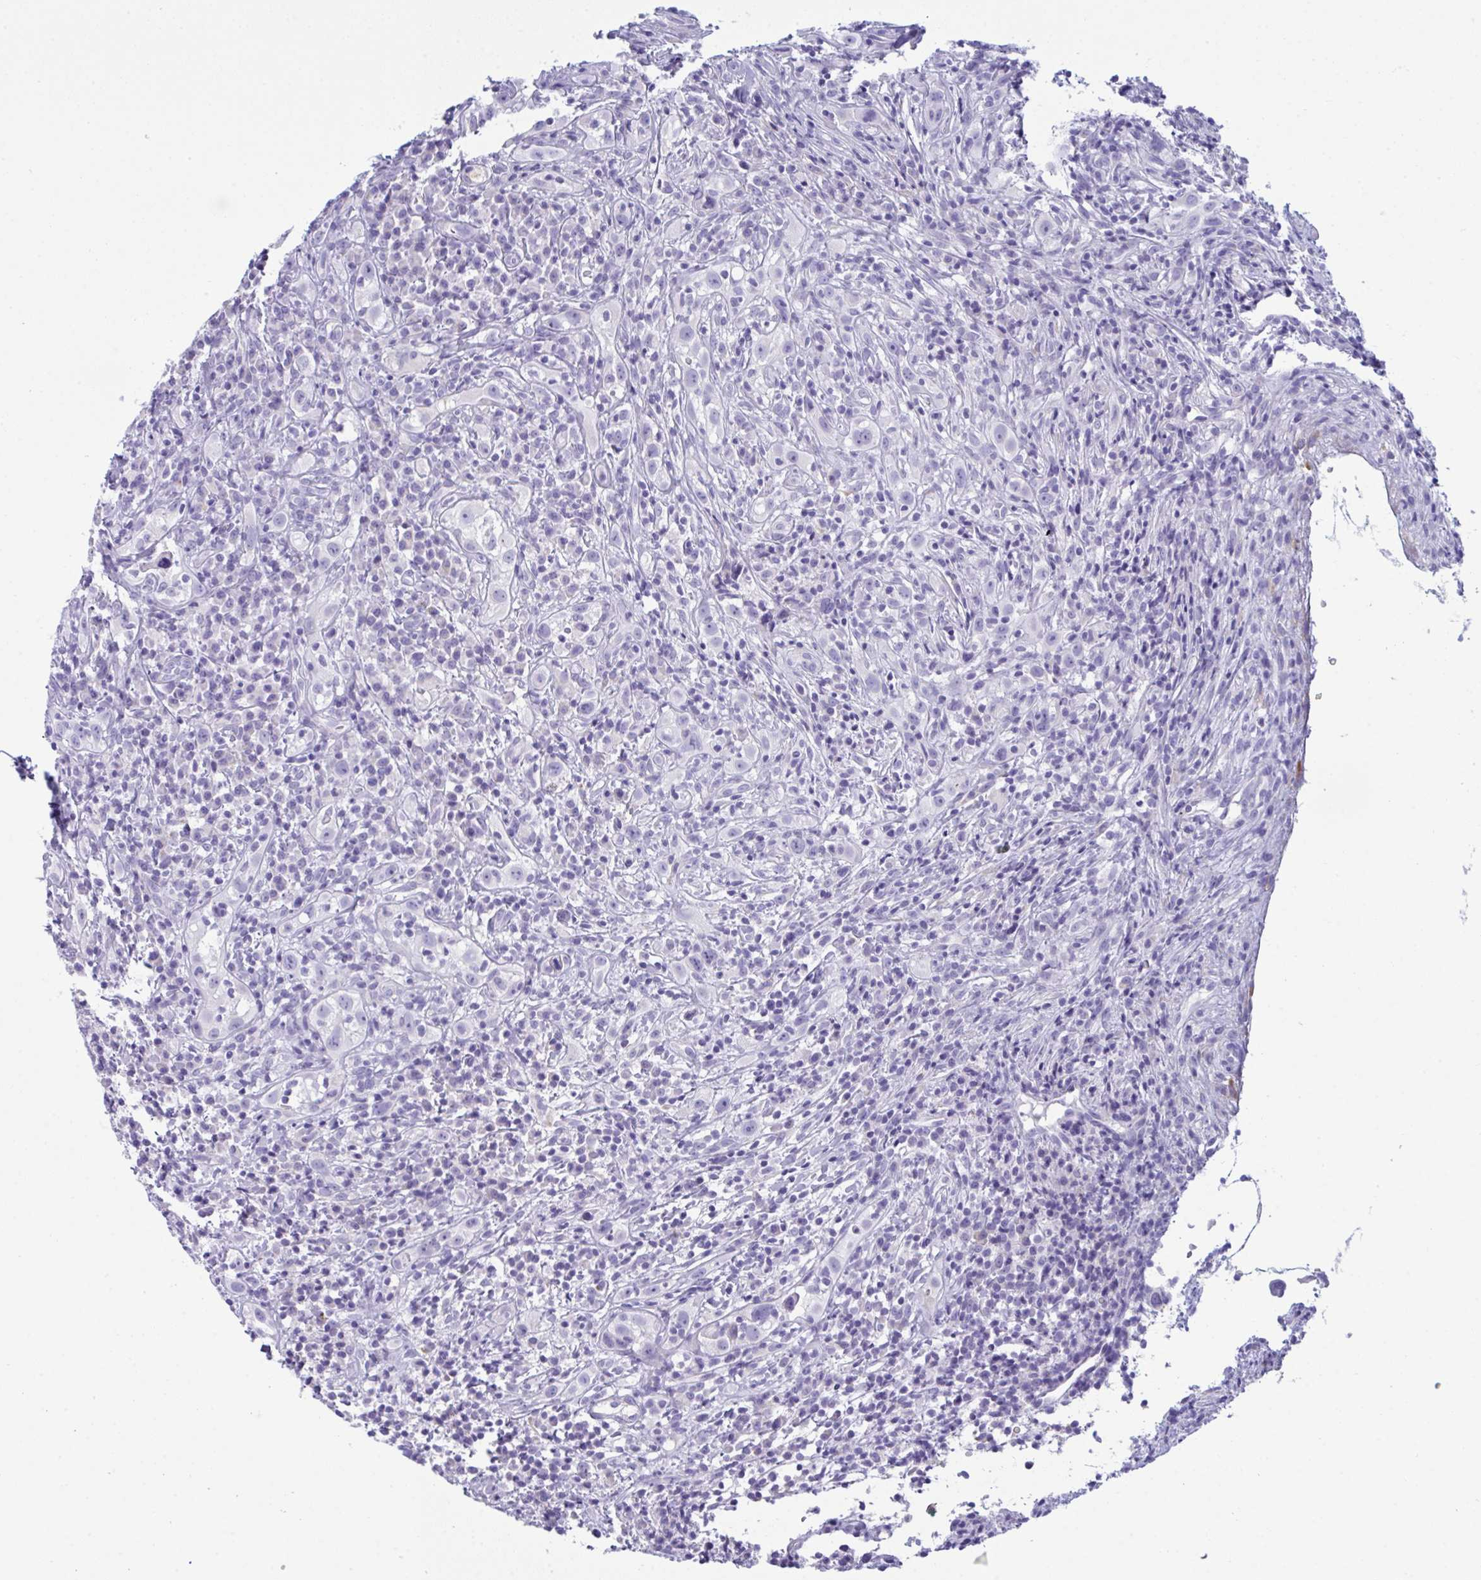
{"staining": {"intensity": "negative", "quantity": "none", "location": "none"}, "tissue": "head and neck cancer", "cell_type": "Tumor cells", "image_type": "cancer", "snomed": [{"axis": "morphology", "description": "Squamous cell carcinoma, NOS"}, {"axis": "topography", "description": "Head-Neck"}], "caption": "This is an immunohistochemistry micrograph of head and neck cancer (squamous cell carcinoma). There is no expression in tumor cells.", "gene": "BBS1", "patient": {"sex": "female", "age": 95}}